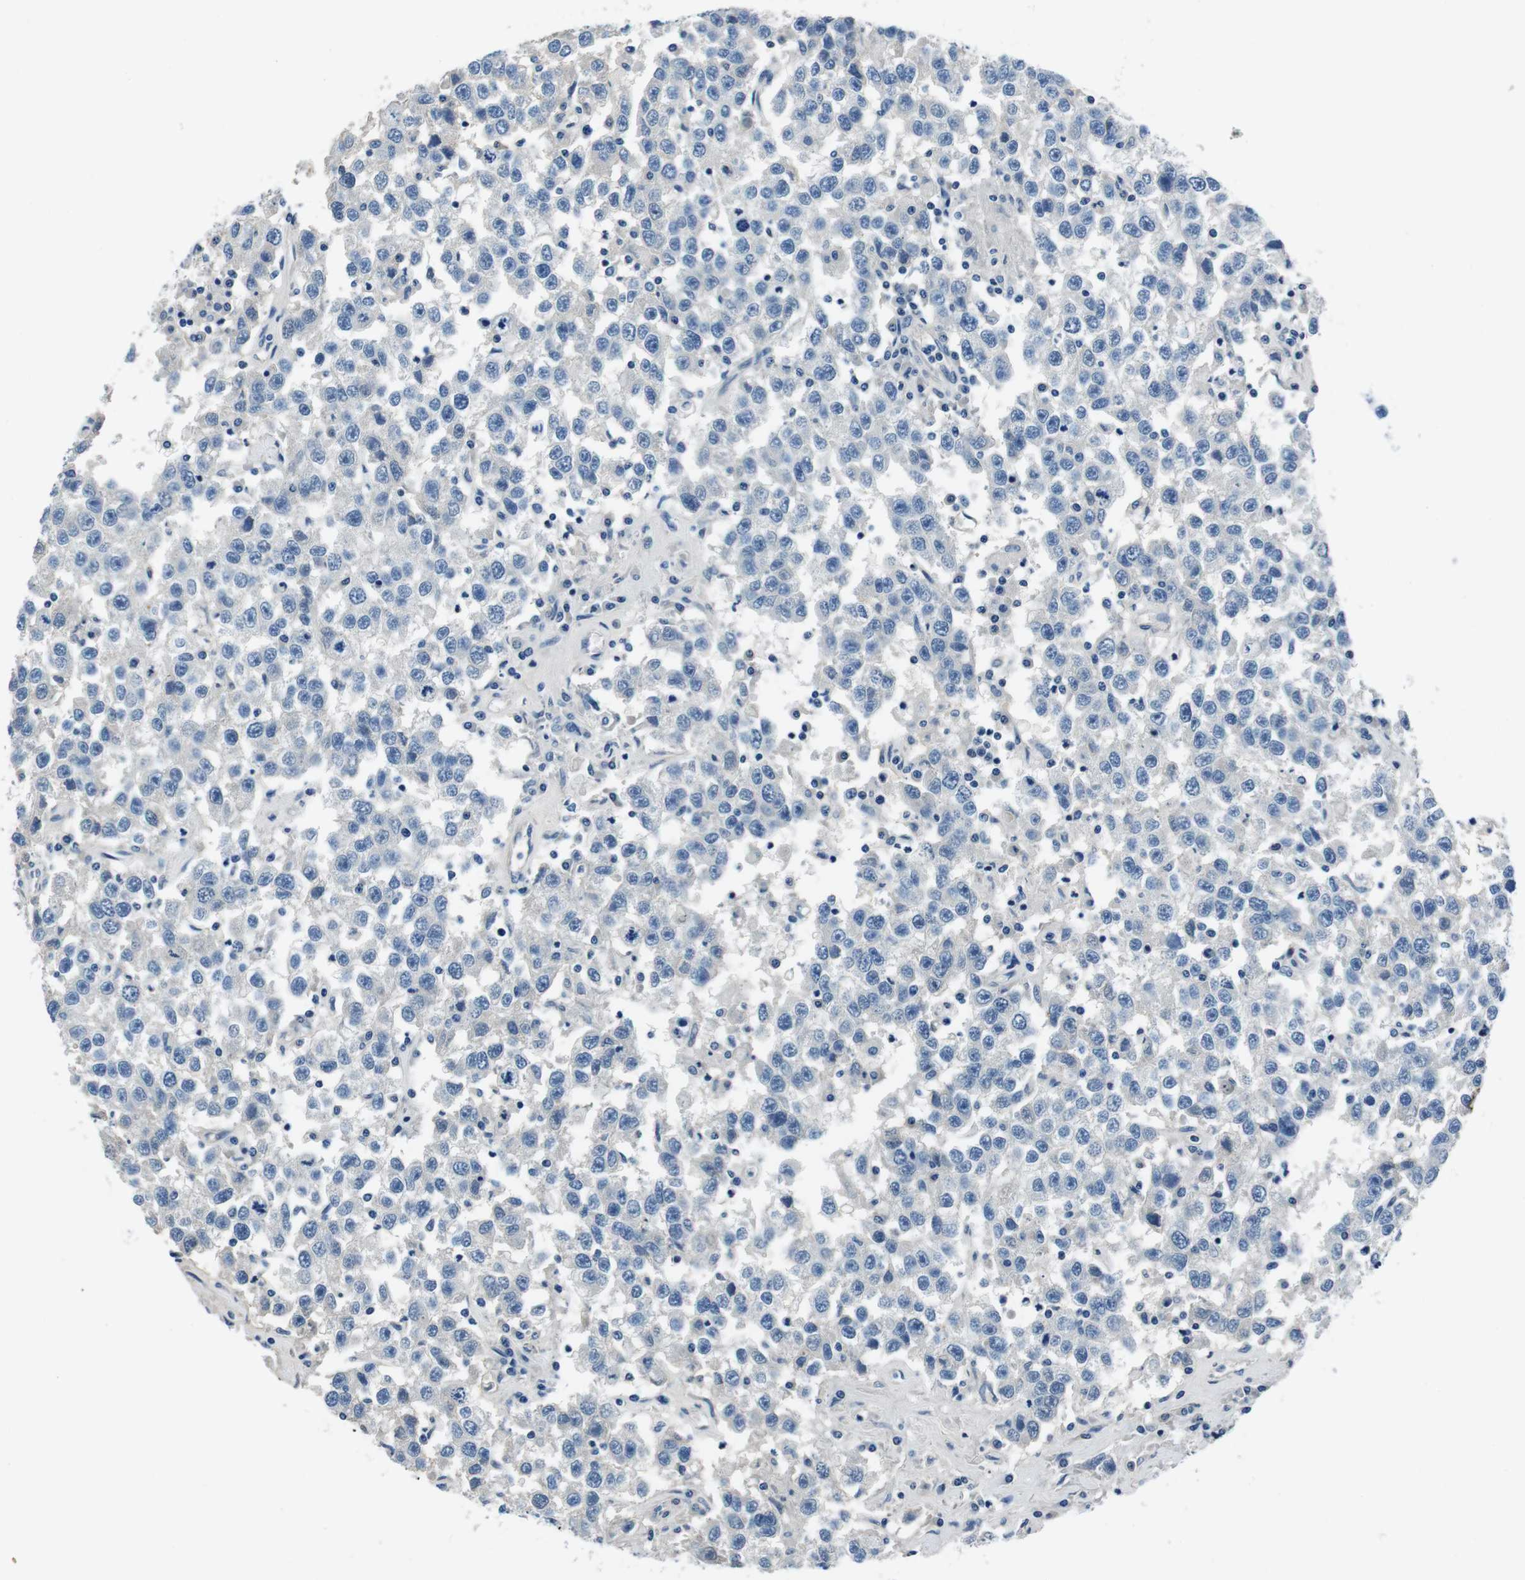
{"staining": {"intensity": "negative", "quantity": "none", "location": "none"}, "tissue": "testis cancer", "cell_type": "Tumor cells", "image_type": "cancer", "snomed": [{"axis": "morphology", "description": "Seminoma, NOS"}, {"axis": "topography", "description": "Testis"}], "caption": "Immunohistochemical staining of human testis cancer reveals no significant staining in tumor cells.", "gene": "CASQ1", "patient": {"sex": "male", "age": 41}}